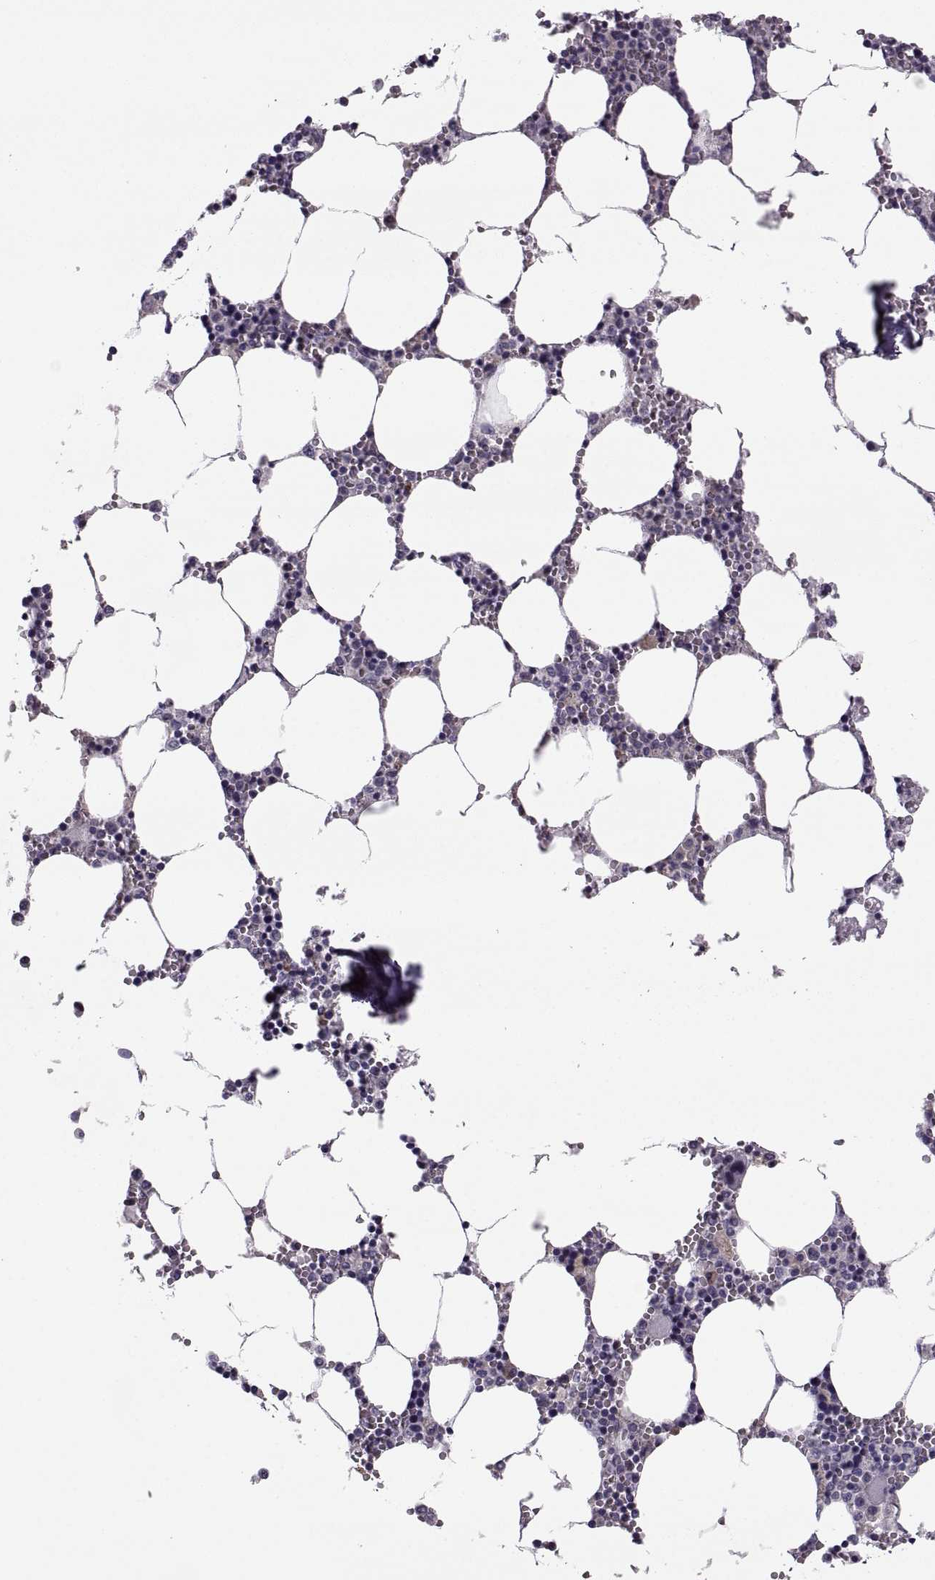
{"staining": {"intensity": "negative", "quantity": "none", "location": "none"}, "tissue": "bone marrow", "cell_type": "Hematopoietic cells", "image_type": "normal", "snomed": [{"axis": "morphology", "description": "Normal tissue, NOS"}, {"axis": "topography", "description": "Bone marrow"}], "caption": "IHC of unremarkable bone marrow reveals no positivity in hematopoietic cells. (Brightfield microscopy of DAB IHC at high magnification).", "gene": "LETM2", "patient": {"sex": "female", "age": 64}}